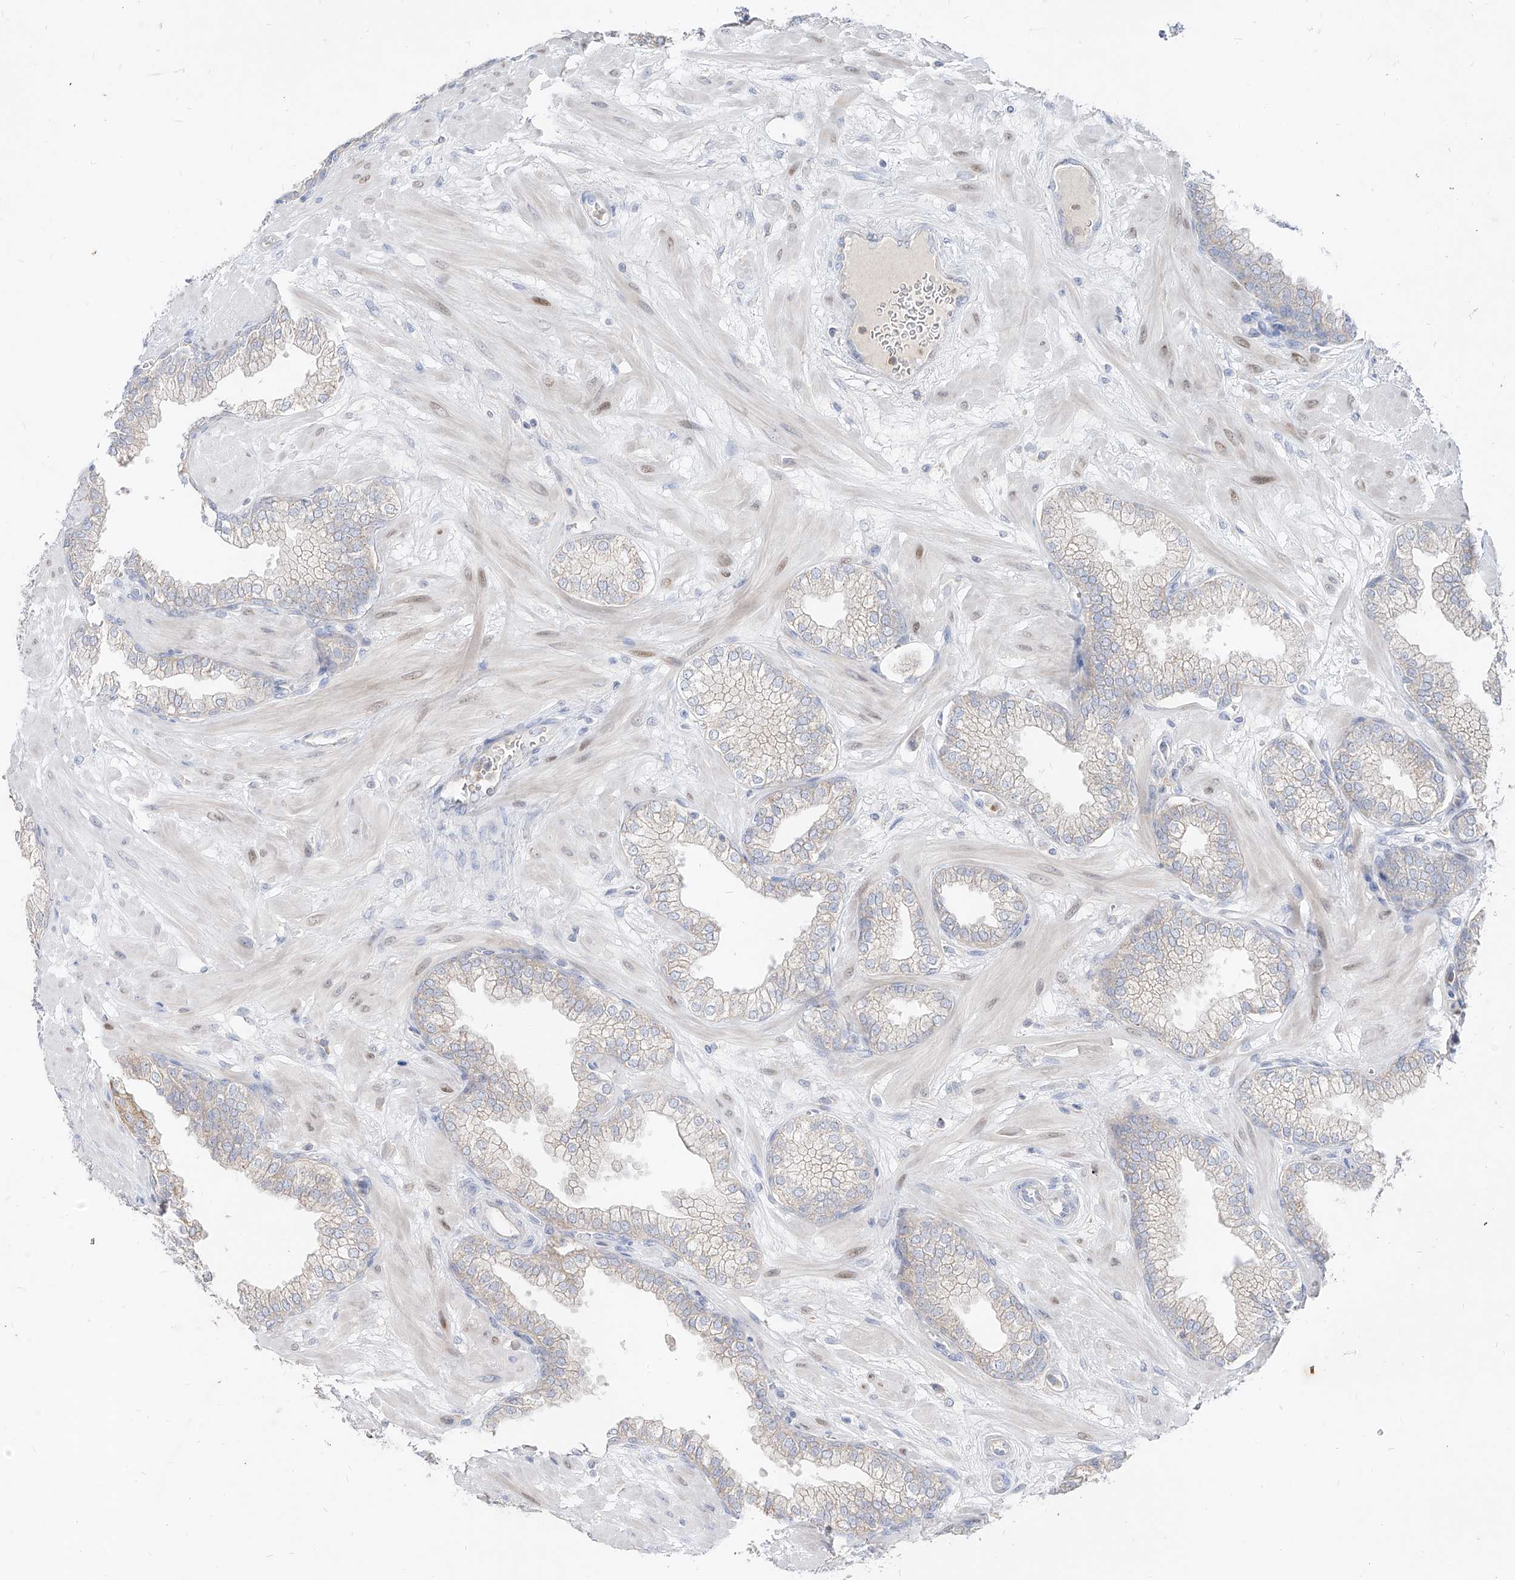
{"staining": {"intensity": "weak", "quantity": "<25%", "location": "cytoplasmic/membranous"}, "tissue": "prostate", "cell_type": "Glandular cells", "image_type": "normal", "snomed": [{"axis": "morphology", "description": "Normal tissue, NOS"}, {"axis": "morphology", "description": "Urothelial carcinoma, Low grade"}, {"axis": "topography", "description": "Urinary bladder"}, {"axis": "topography", "description": "Prostate"}], "caption": "Prostate was stained to show a protein in brown. There is no significant positivity in glandular cells. The staining was performed using DAB to visualize the protein expression in brown, while the nuclei were stained in blue with hematoxylin (Magnification: 20x).", "gene": "RBFOX3", "patient": {"sex": "male", "age": 60}}